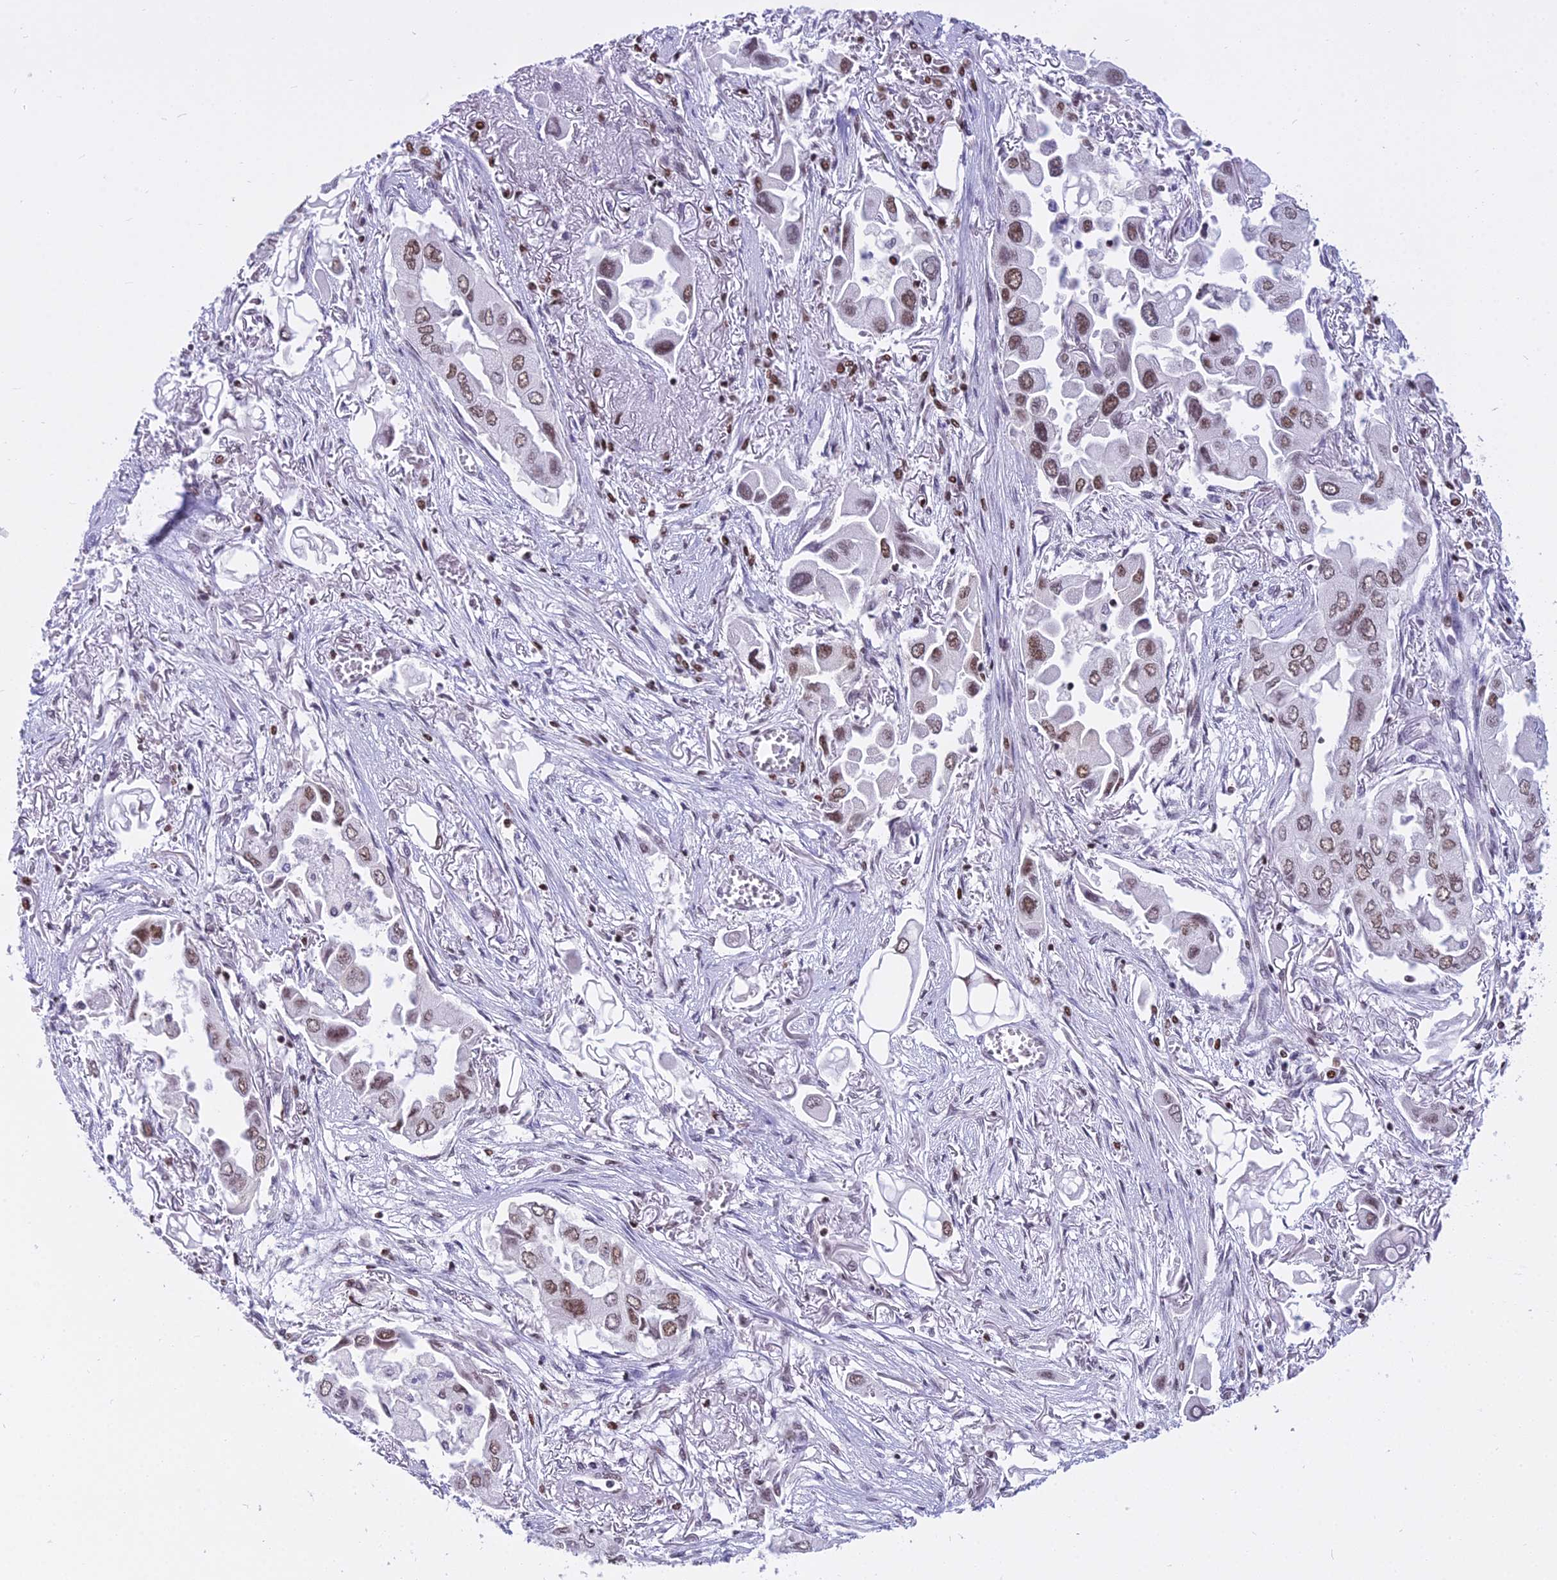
{"staining": {"intensity": "moderate", "quantity": "25%-75%", "location": "nuclear"}, "tissue": "lung cancer", "cell_type": "Tumor cells", "image_type": "cancer", "snomed": [{"axis": "morphology", "description": "Adenocarcinoma, NOS"}, {"axis": "topography", "description": "Lung"}], "caption": "Lung cancer (adenocarcinoma) tissue reveals moderate nuclear staining in approximately 25%-75% of tumor cells, visualized by immunohistochemistry.", "gene": "PARP1", "patient": {"sex": "female", "age": 76}}